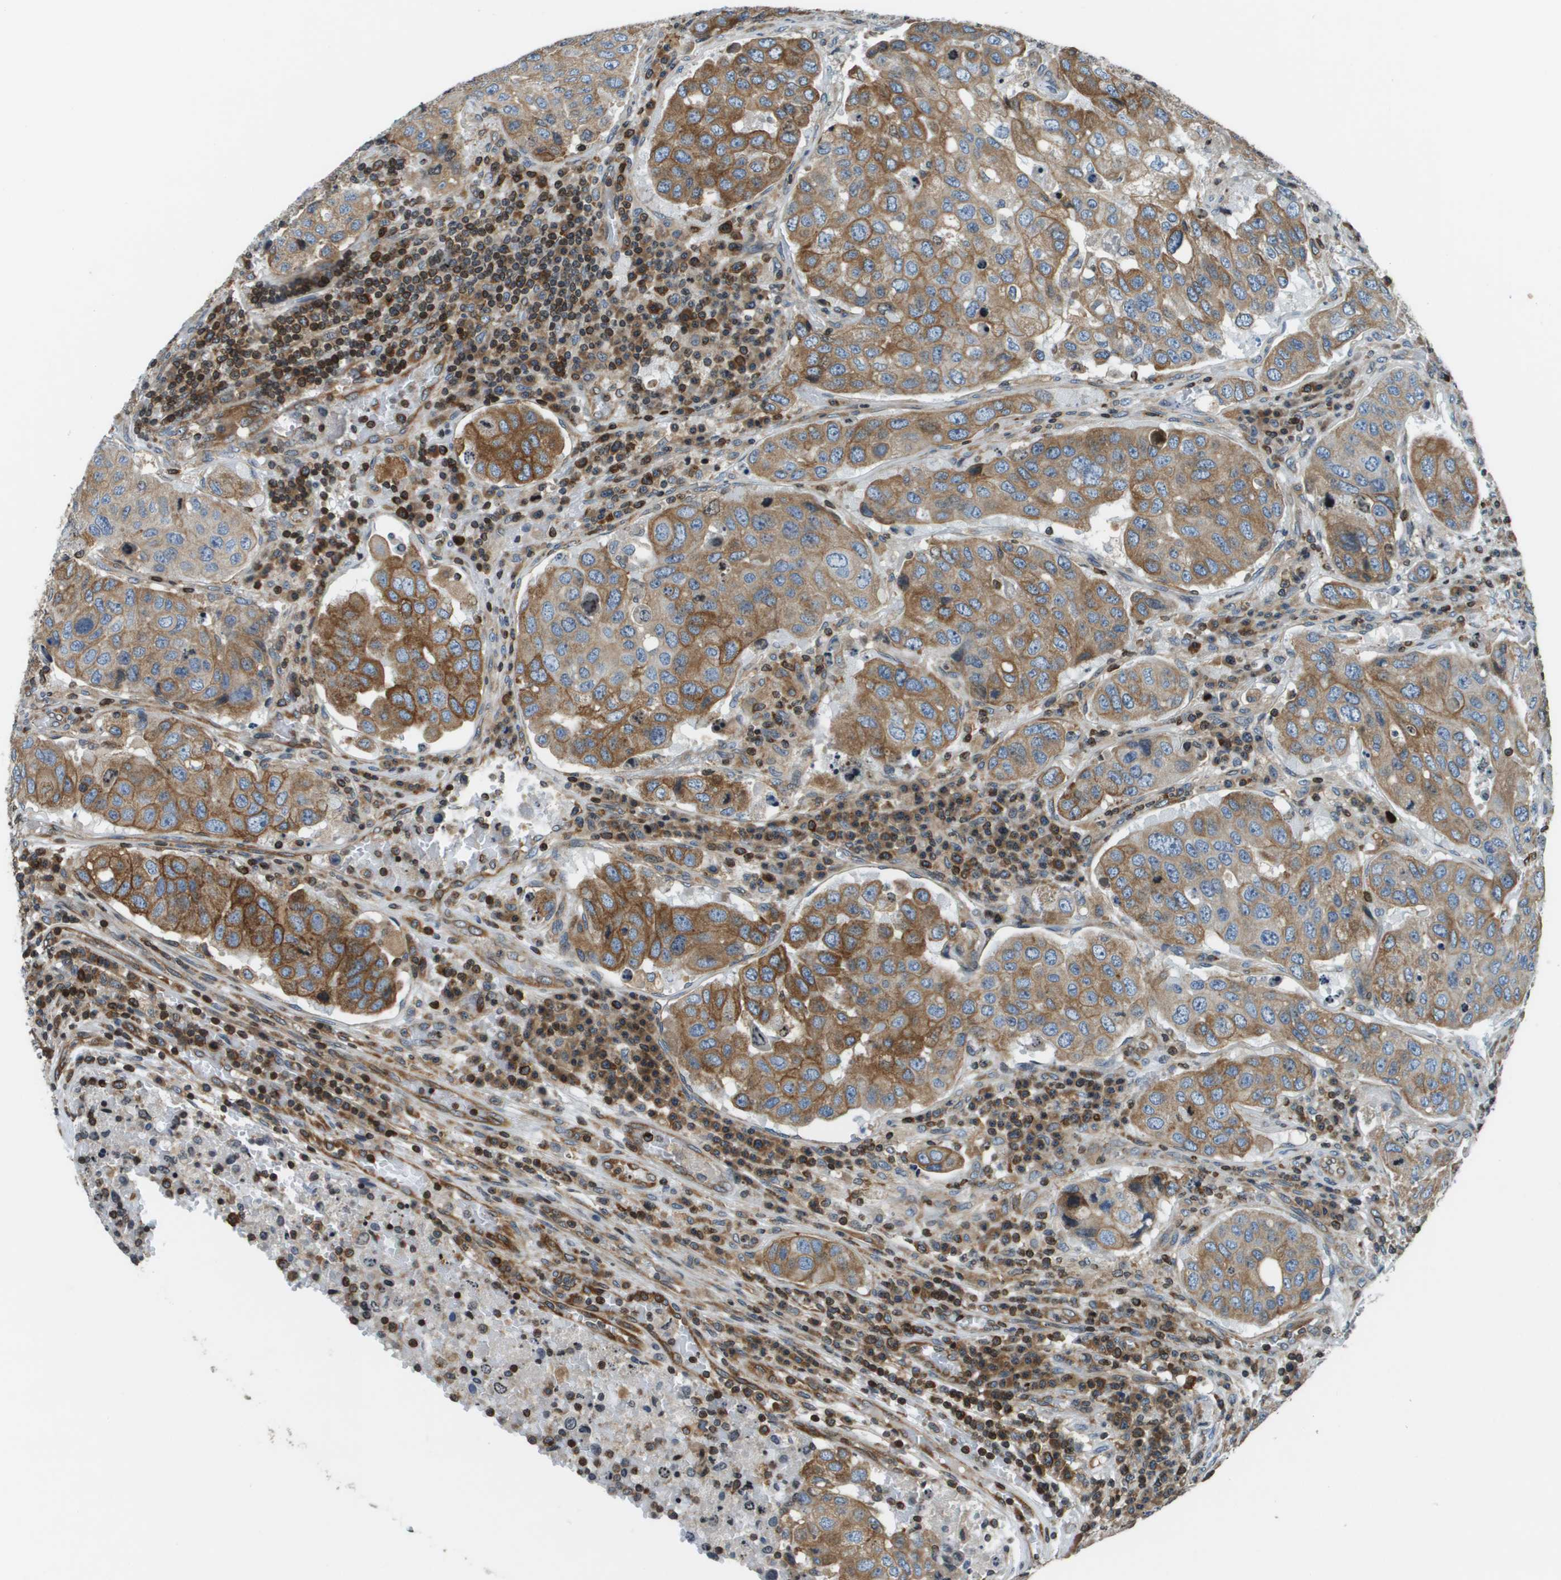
{"staining": {"intensity": "moderate", "quantity": ">75%", "location": "cytoplasmic/membranous"}, "tissue": "urothelial cancer", "cell_type": "Tumor cells", "image_type": "cancer", "snomed": [{"axis": "morphology", "description": "Urothelial carcinoma, High grade"}, {"axis": "topography", "description": "Lymph node"}, {"axis": "topography", "description": "Urinary bladder"}], "caption": "Protein analysis of urothelial carcinoma (high-grade) tissue shows moderate cytoplasmic/membranous expression in approximately >75% of tumor cells. (DAB (3,3'-diaminobenzidine) = brown stain, brightfield microscopy at high magnification).", "gene": "ESYT1", "patient": {"sex": "male", "age": 51}}